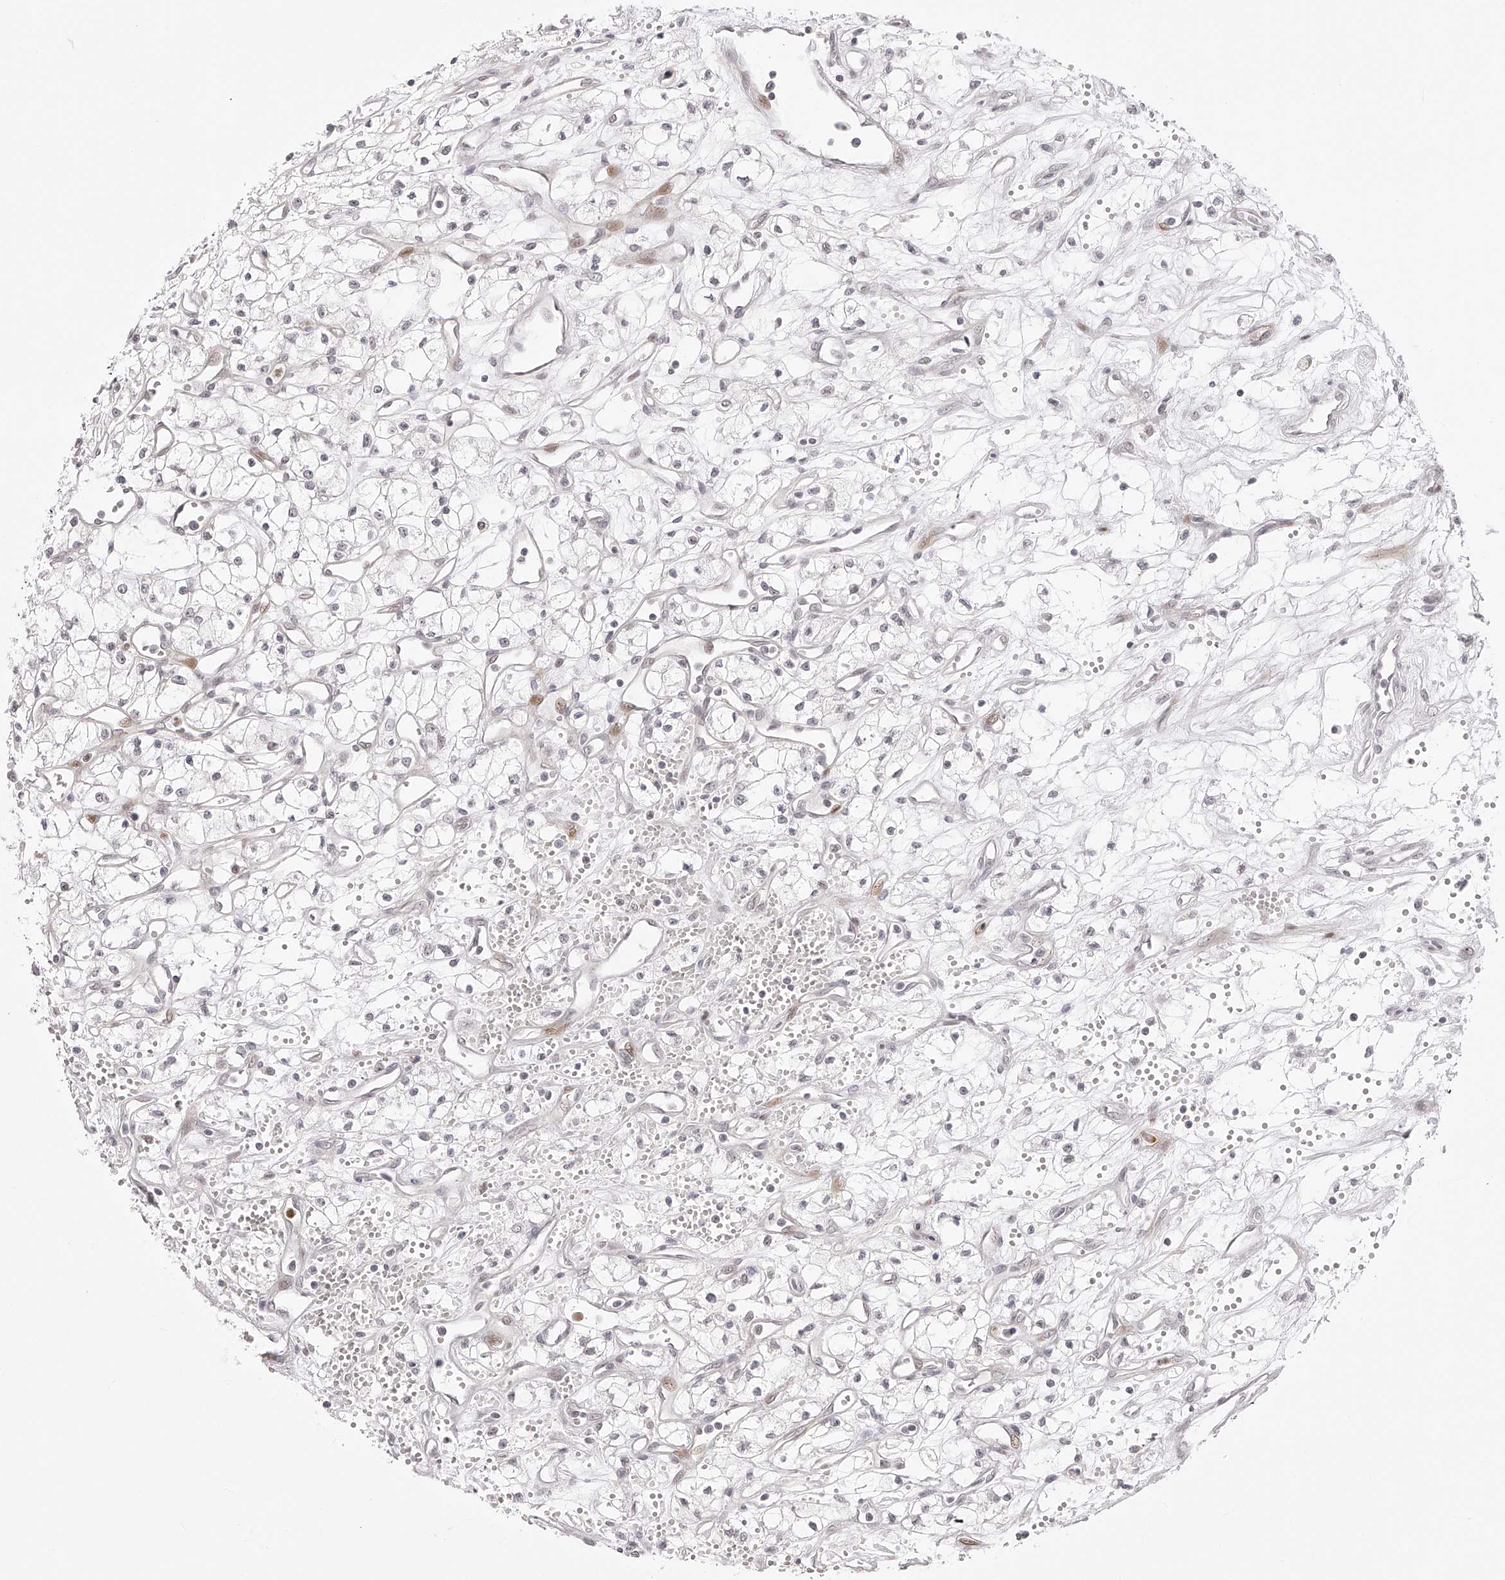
{"staining": {"intensity": "negative", "quantity": "none", "location": "none"}, "tissue": "renal cancer", "cell_type": "Tumor cells", "image_type": "cancer", "snomed": [{"axis": "morphology", "description": "Adenocarcinoma, NOS"}, {"axis": "topography", "description": "Kidney"}], "caption": "Tumor cells show no significant staining in renal cancer.", "gene": "PLEKHG1", "patient": {"sex": "male", "age": 59}}